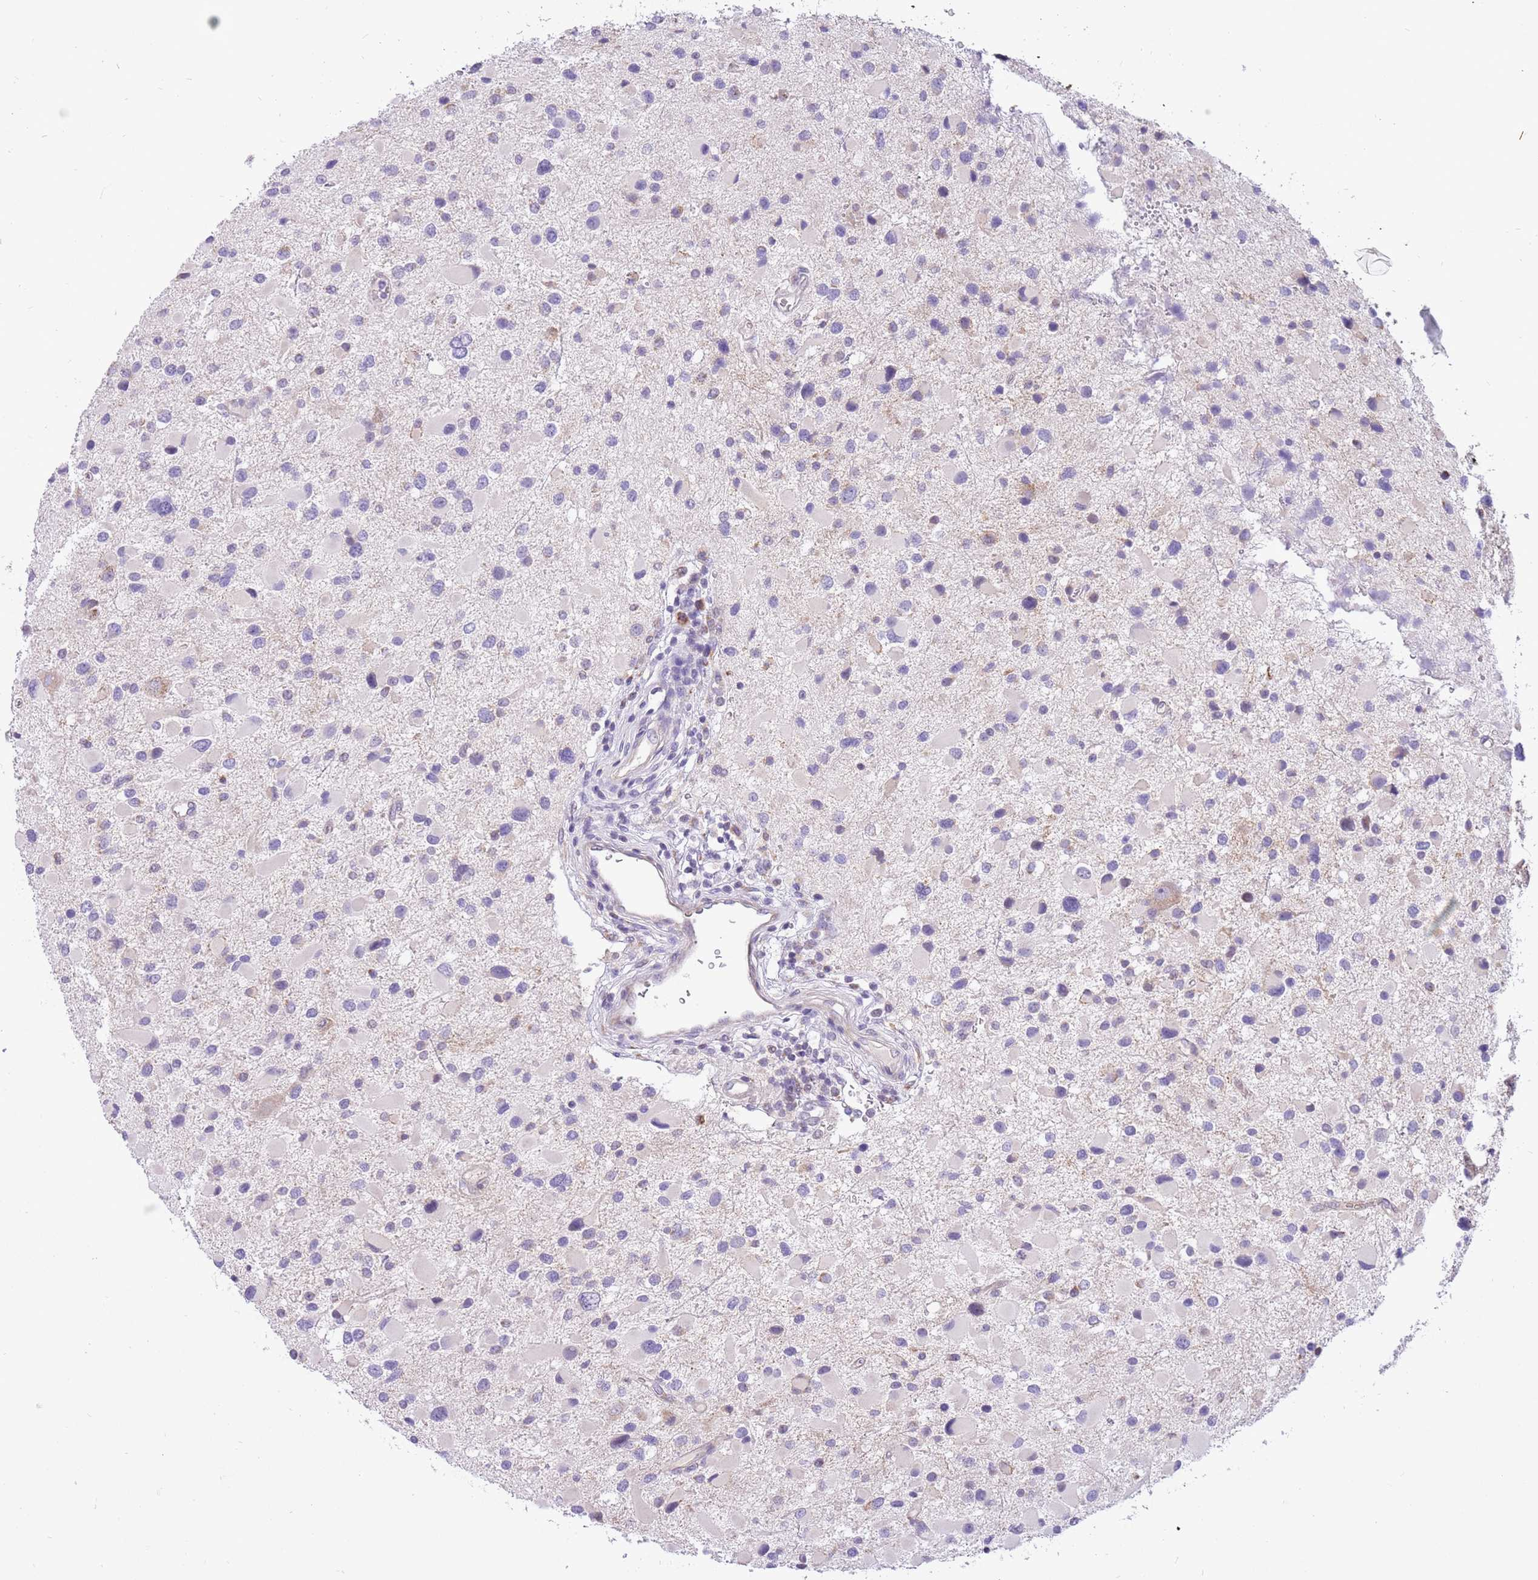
{"staining": {"intensity": "negative", "quantity": "none", "location": "none"}, "tissue": "glioma", "cell_type": "Tumor cells", "image_type": "cancer", "snomed": [{"axis": "morphology", "description": "Glioma, malignant, Low grade"}, {"axis": "topography", "description": "Brain"}], "caption": "Micrograph shows no protein staining in tumor cells of glioma tissue.", "gene": "COX17", "patient": {"sex": "female", "age": 32}}